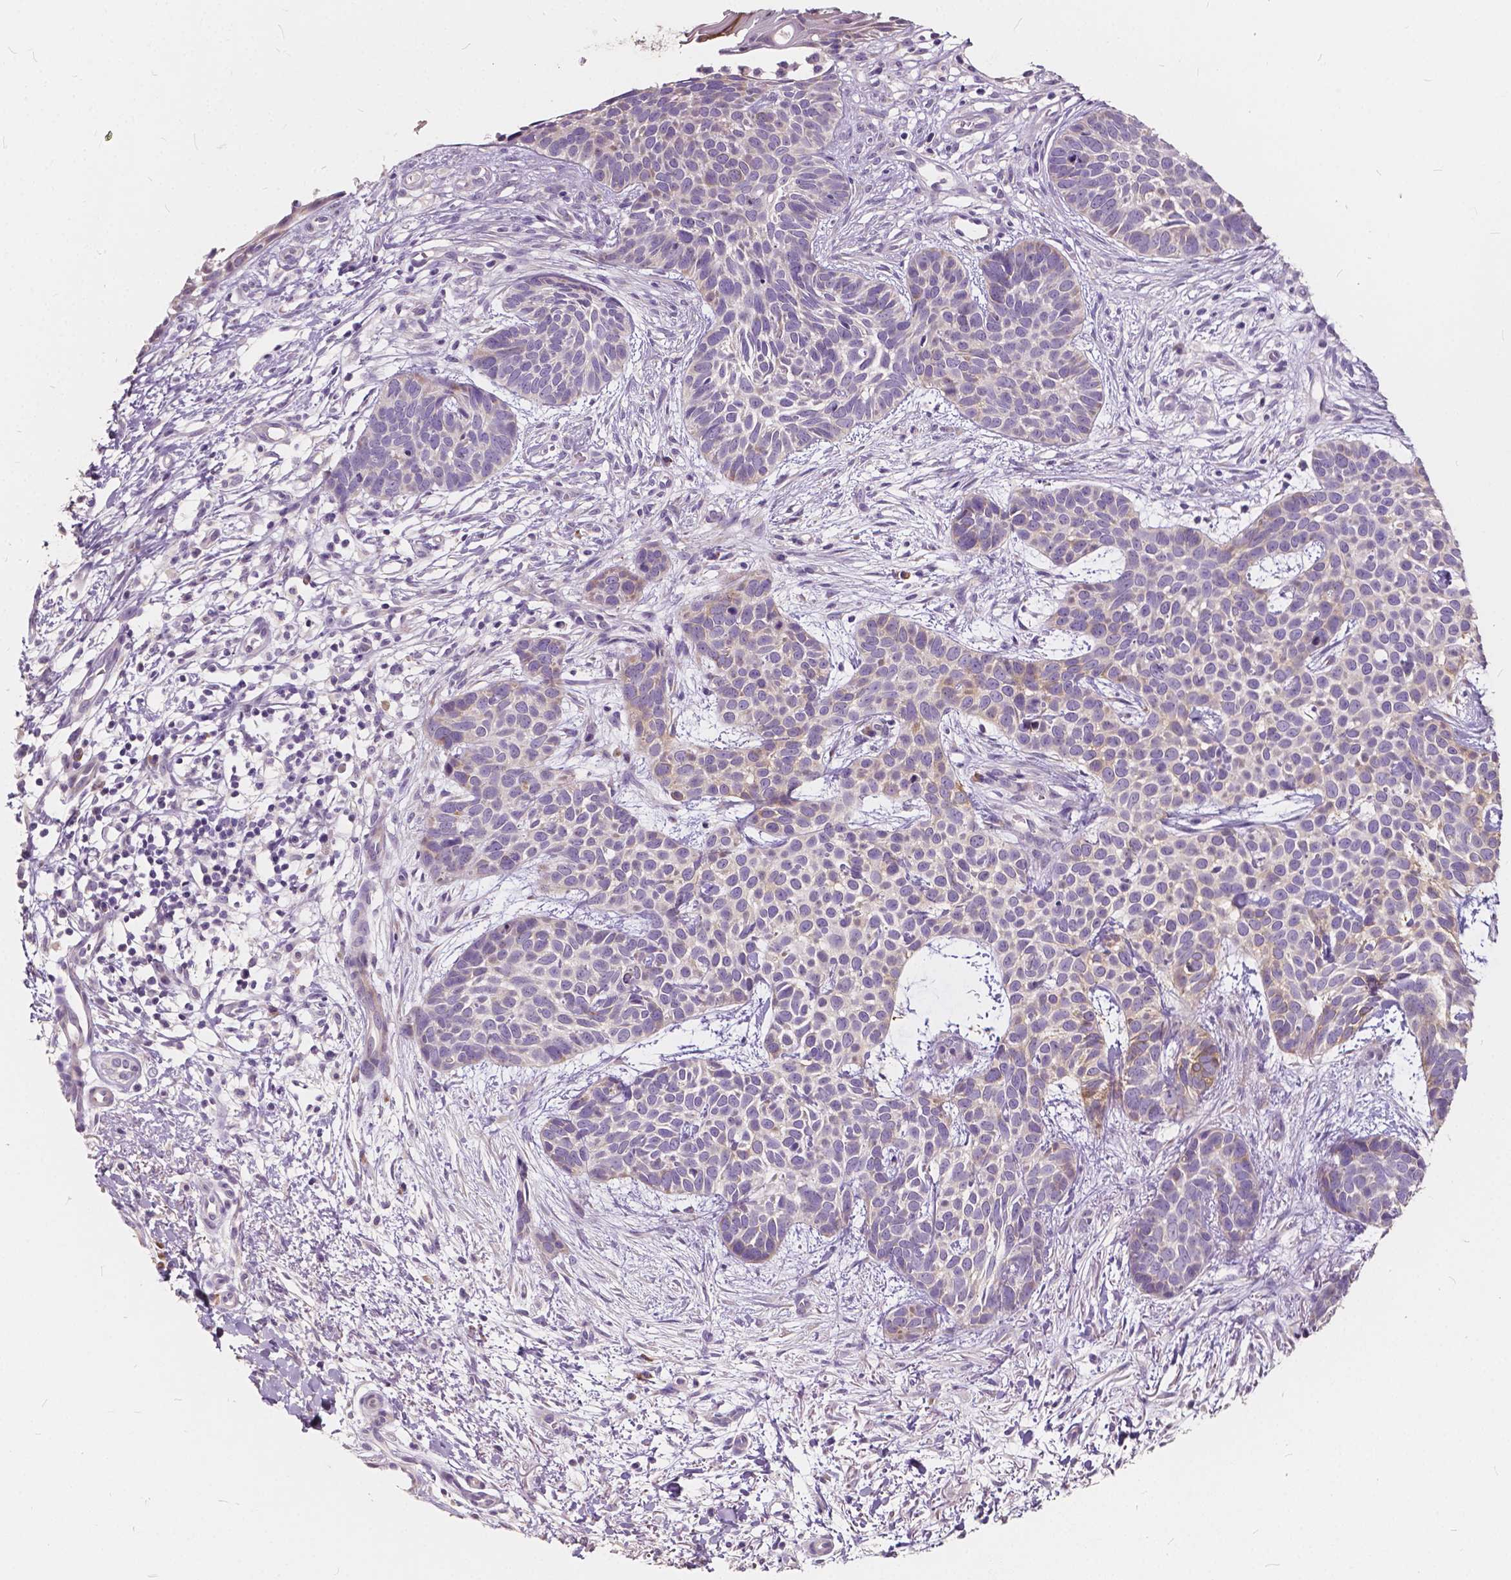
{"staining": {"intensity": "weak", "quantity": "<25%", "location": "cytoplasmic/membranous"}, "tissue": "skin cancer", "cell_type": "Tumor cells", "image_type": "cancer", "snomed": [{"axis": "morphology", "description": "Basal cell carcinoma"}, {"axis": "topography", "description": "Skin"}], "caption": "DAB (3,3'-diaminobenzidine) immunohistochemical staining of basal cell carcinoma (skin) reveals no significant expression in tumor cells.", "gene": "SLC7A8", "patient": {"sex": "male", "age": 69}}